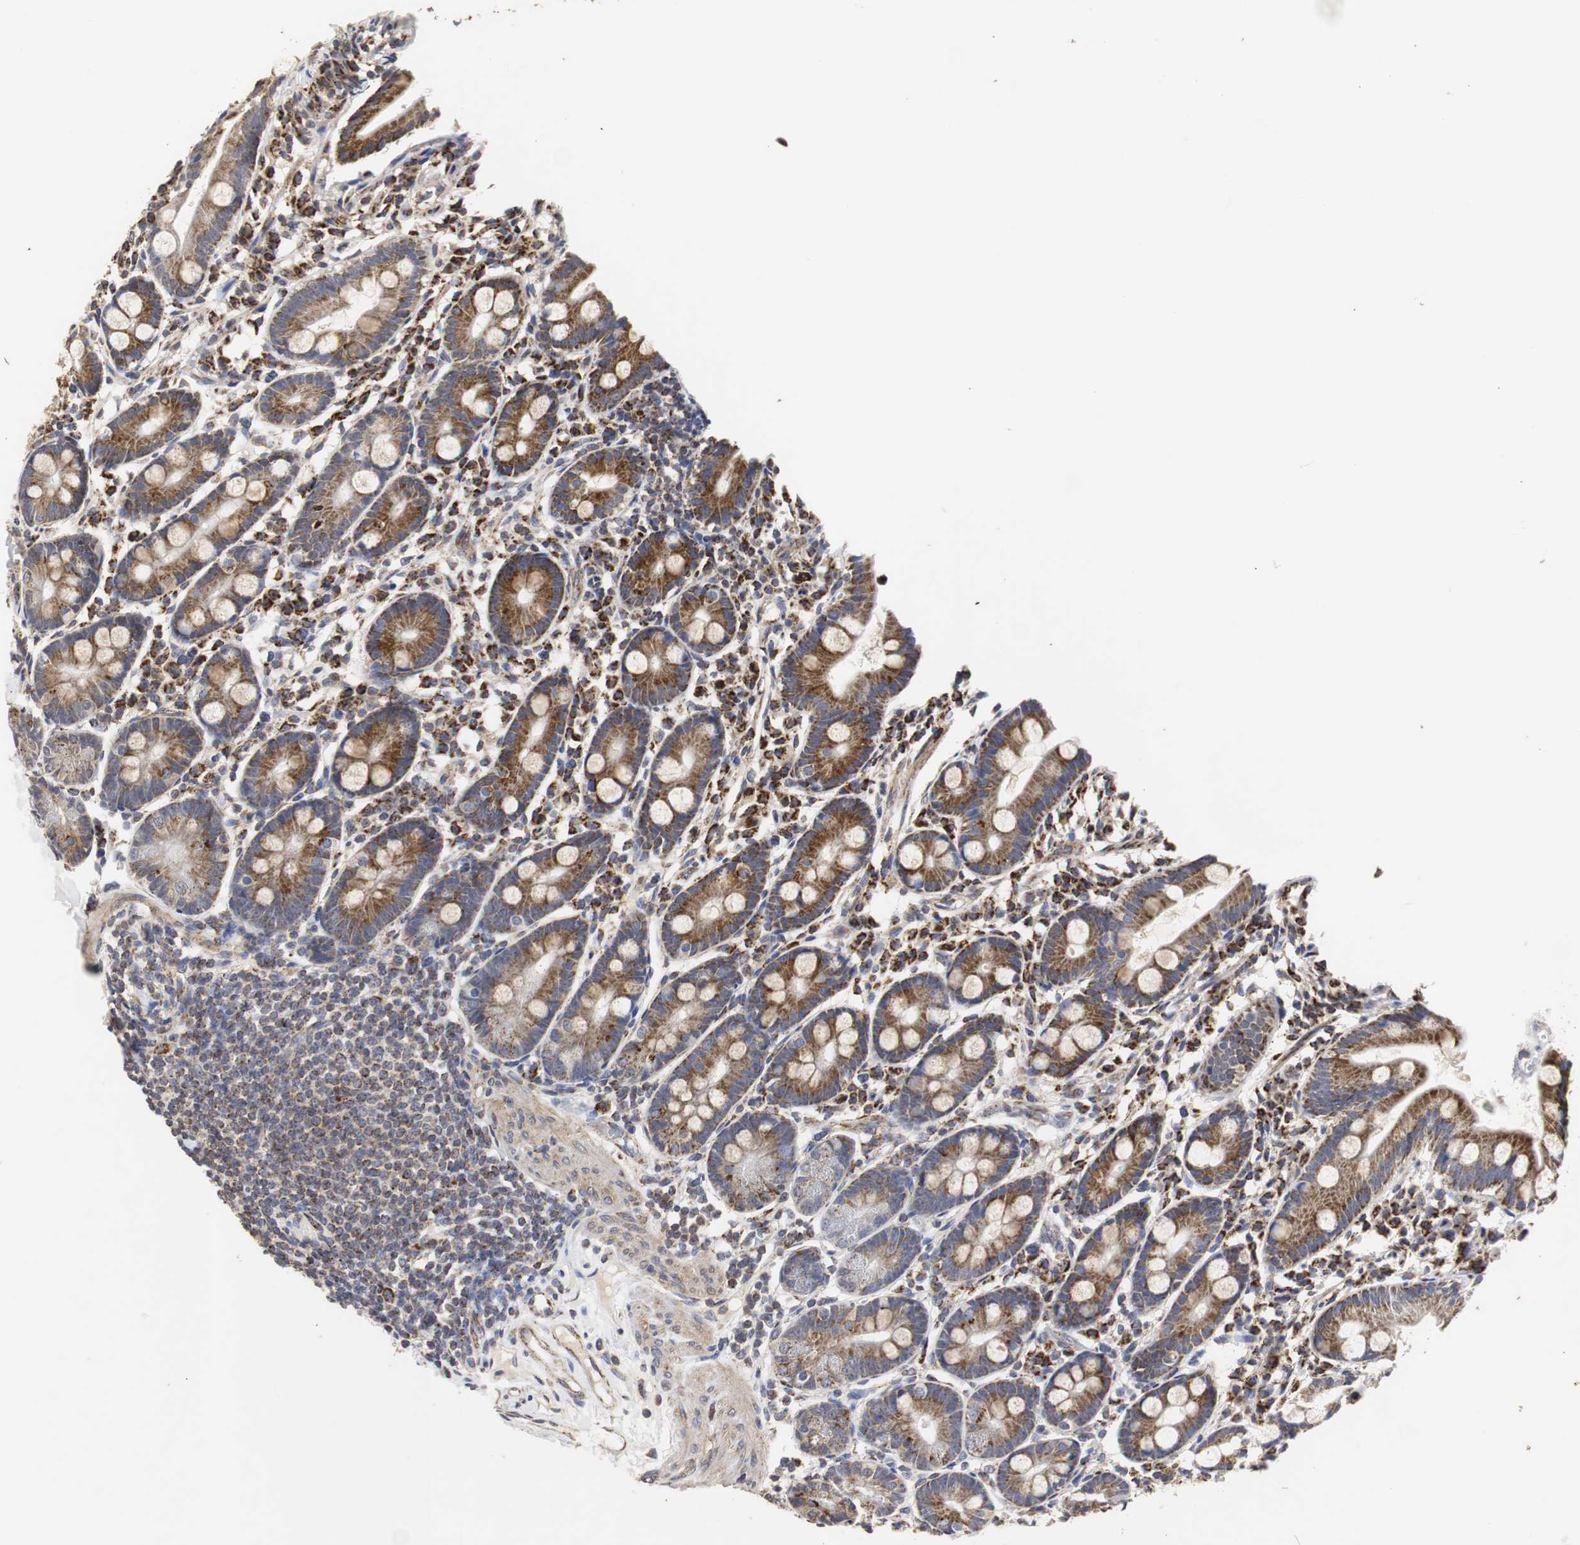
{"staining": {"intensity": "moderate", "quantity": ">75%", "location": "cytoplasmic/membranous"}, "tissue": "duodenum", "cell_type": "Glandular cells", "image_type": "normal", "snomed": [{"axis": "morphology", "description": "Normal tissue, NOS"}, {"axis": "topography", "description": "Duodenum"}], "caption": "The histopathology image displays a brown stain indicating the presence of a protein in the cytoplasmic/membranous of glandular cells in duodenum. Nuclei are stained in blue.", "gene": "HSD17B10", "patient": {"sex": "male", "age": 50}}